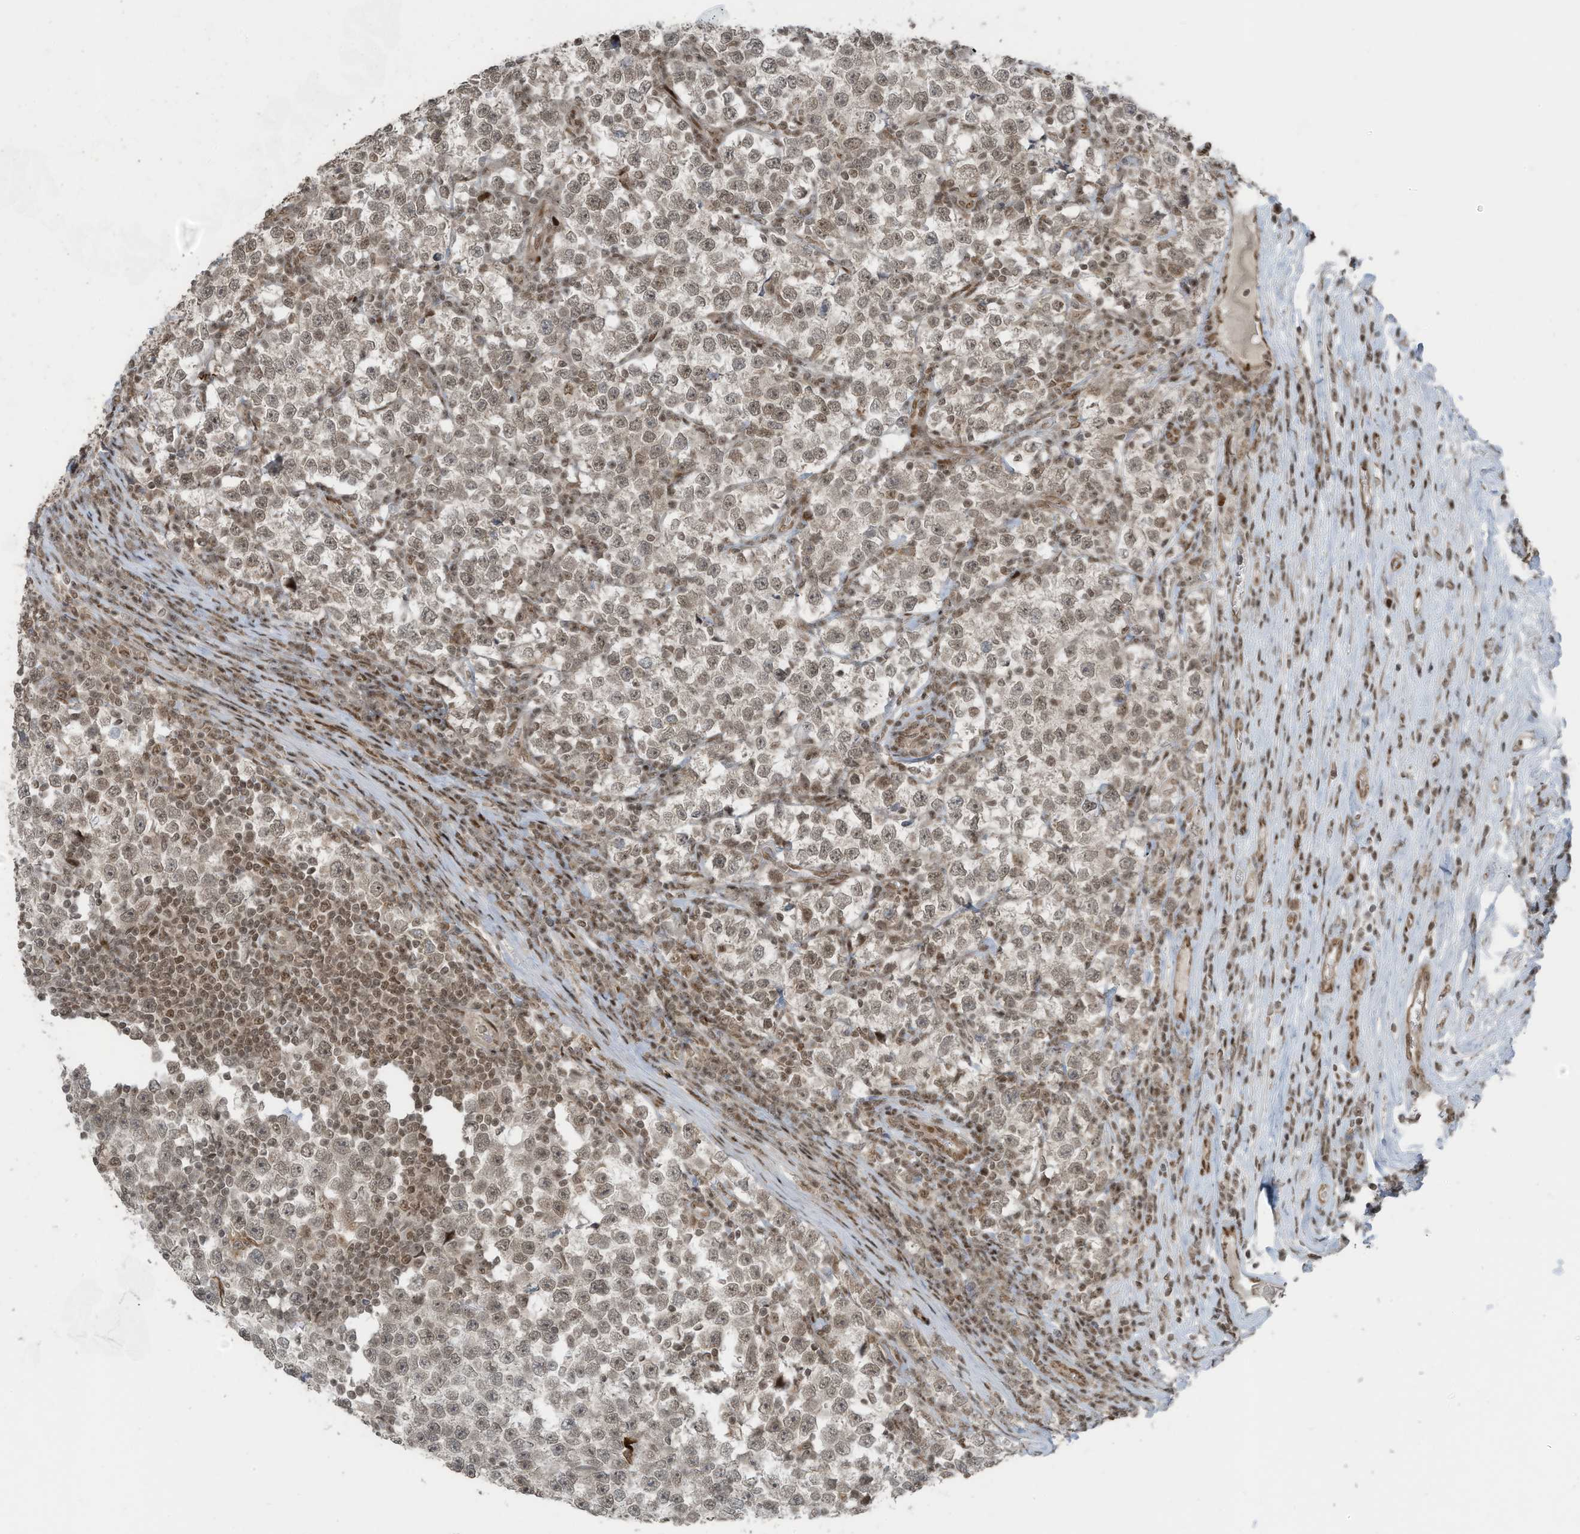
{"staining": {"intensity": "weak", "quantity": "25%-75%", "location": "nuclear"}, "tissue": "testis cancer", "cell_type": "Tumor cells", "image_type": "cancer", "snomed": [{"axis": "morphology", "description": "Normal tissue, NOS"}, {"axis": "morphology", "description": "Seminoma, NOS"}, {"axis": "topography", "description": "Testis"}], "caption": "Immunohistochemical staining of human testis seminoma demonstrates low levels of weak nuclear positivity in approximately 25%-75% of tumor cells. (brown staining indicates protein expression, while blue staining denotes nuclei).", "gene": "PCNP", "patient": {"sex": "male", "age": 43}}